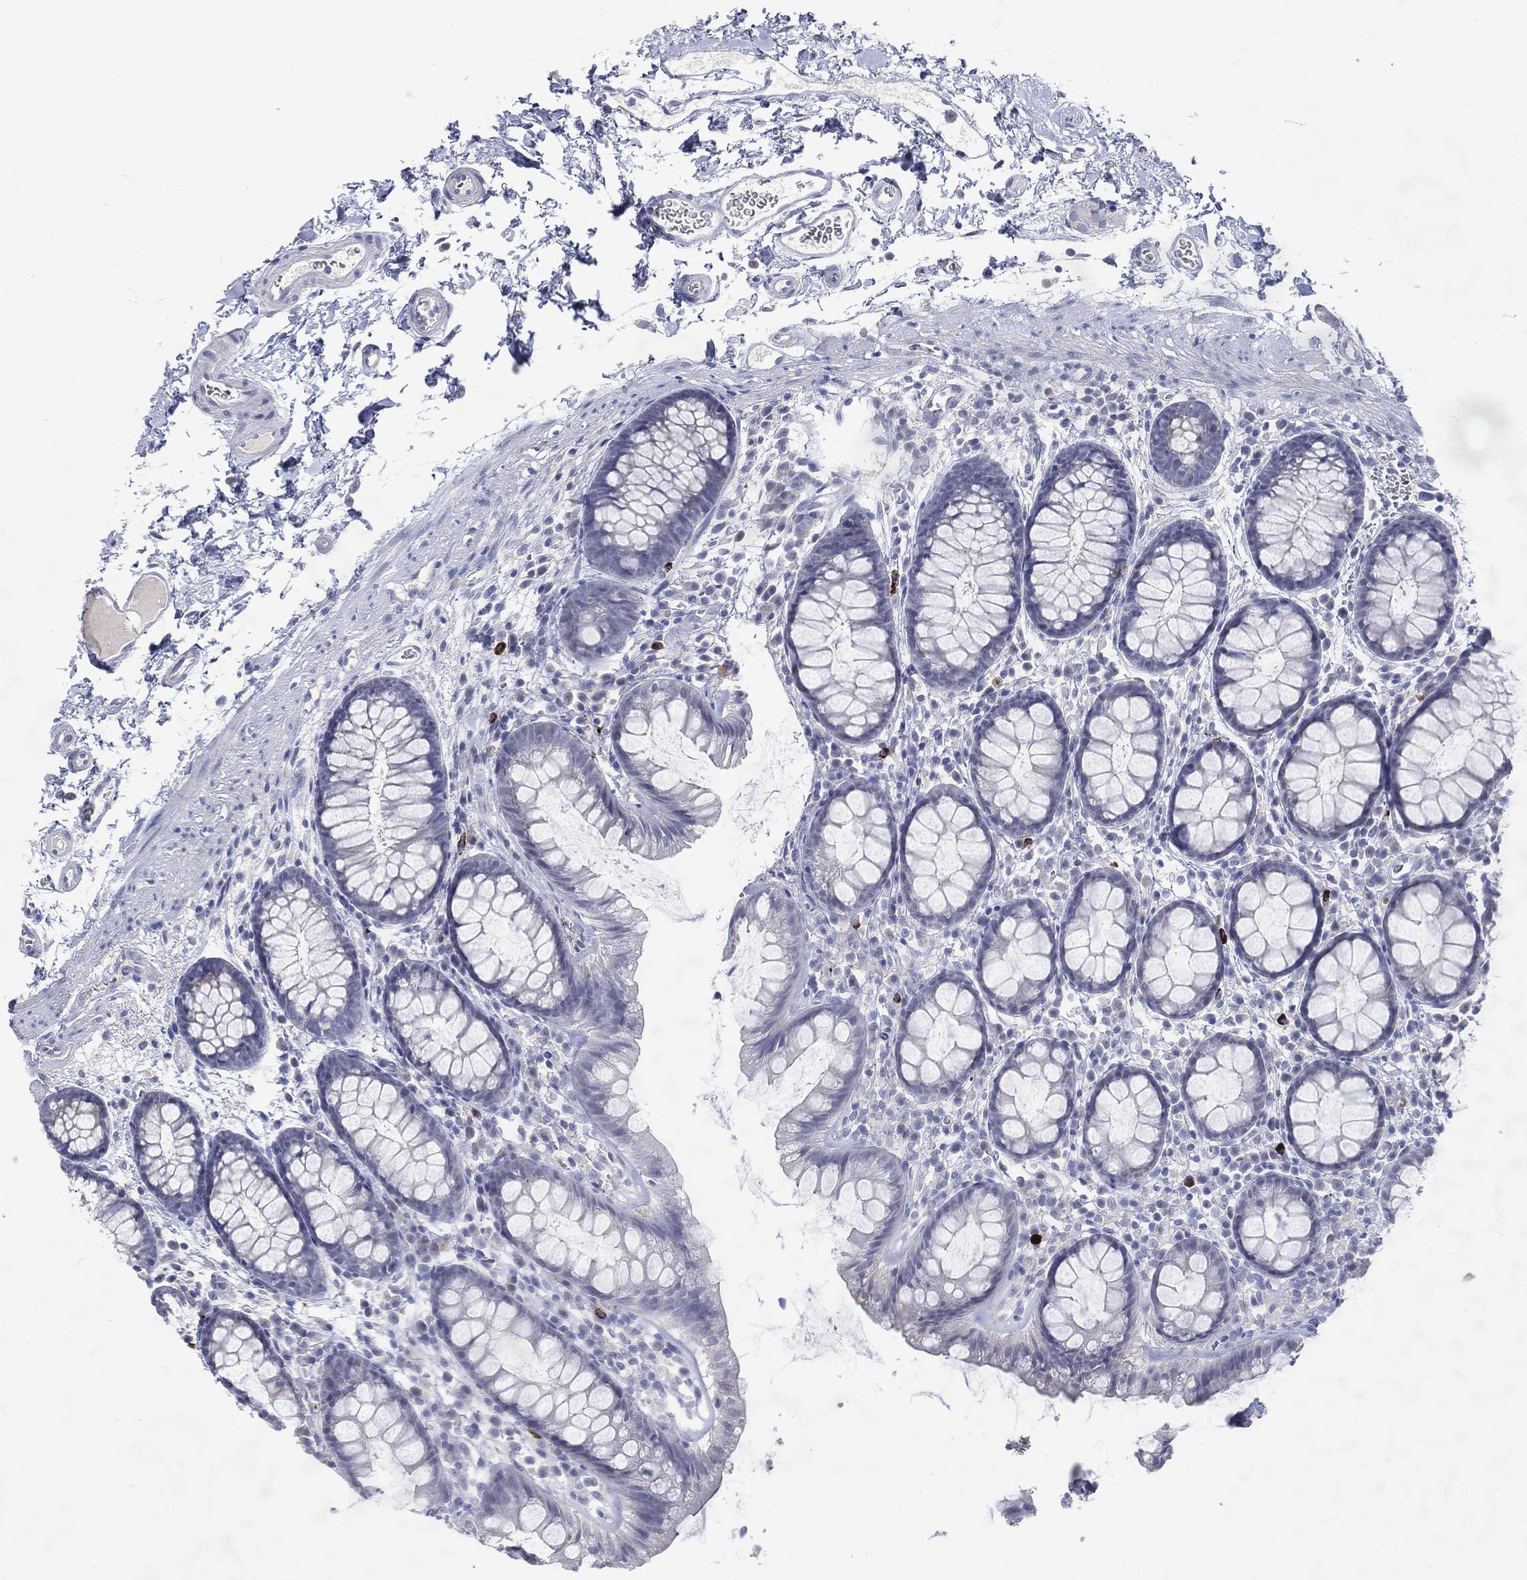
{"staining": {"intensity": "negative", "quantity": "none", "location": "none"}, "tissue": "colon", "cell_type": "Endothelial cells", "image_type": "normal", "snomed": [{"axis": "morphology", "description": "Normal tissue, NOS"}, {"axis": "topography", "description": "Colon"}], "caption": "Human colon stained for a protein using immunohistochemistry (IHC) demonstrates no positivity in endothelial cells.", "gene": "DNAH6", "patient": {"sex": "male", "age": 76}}